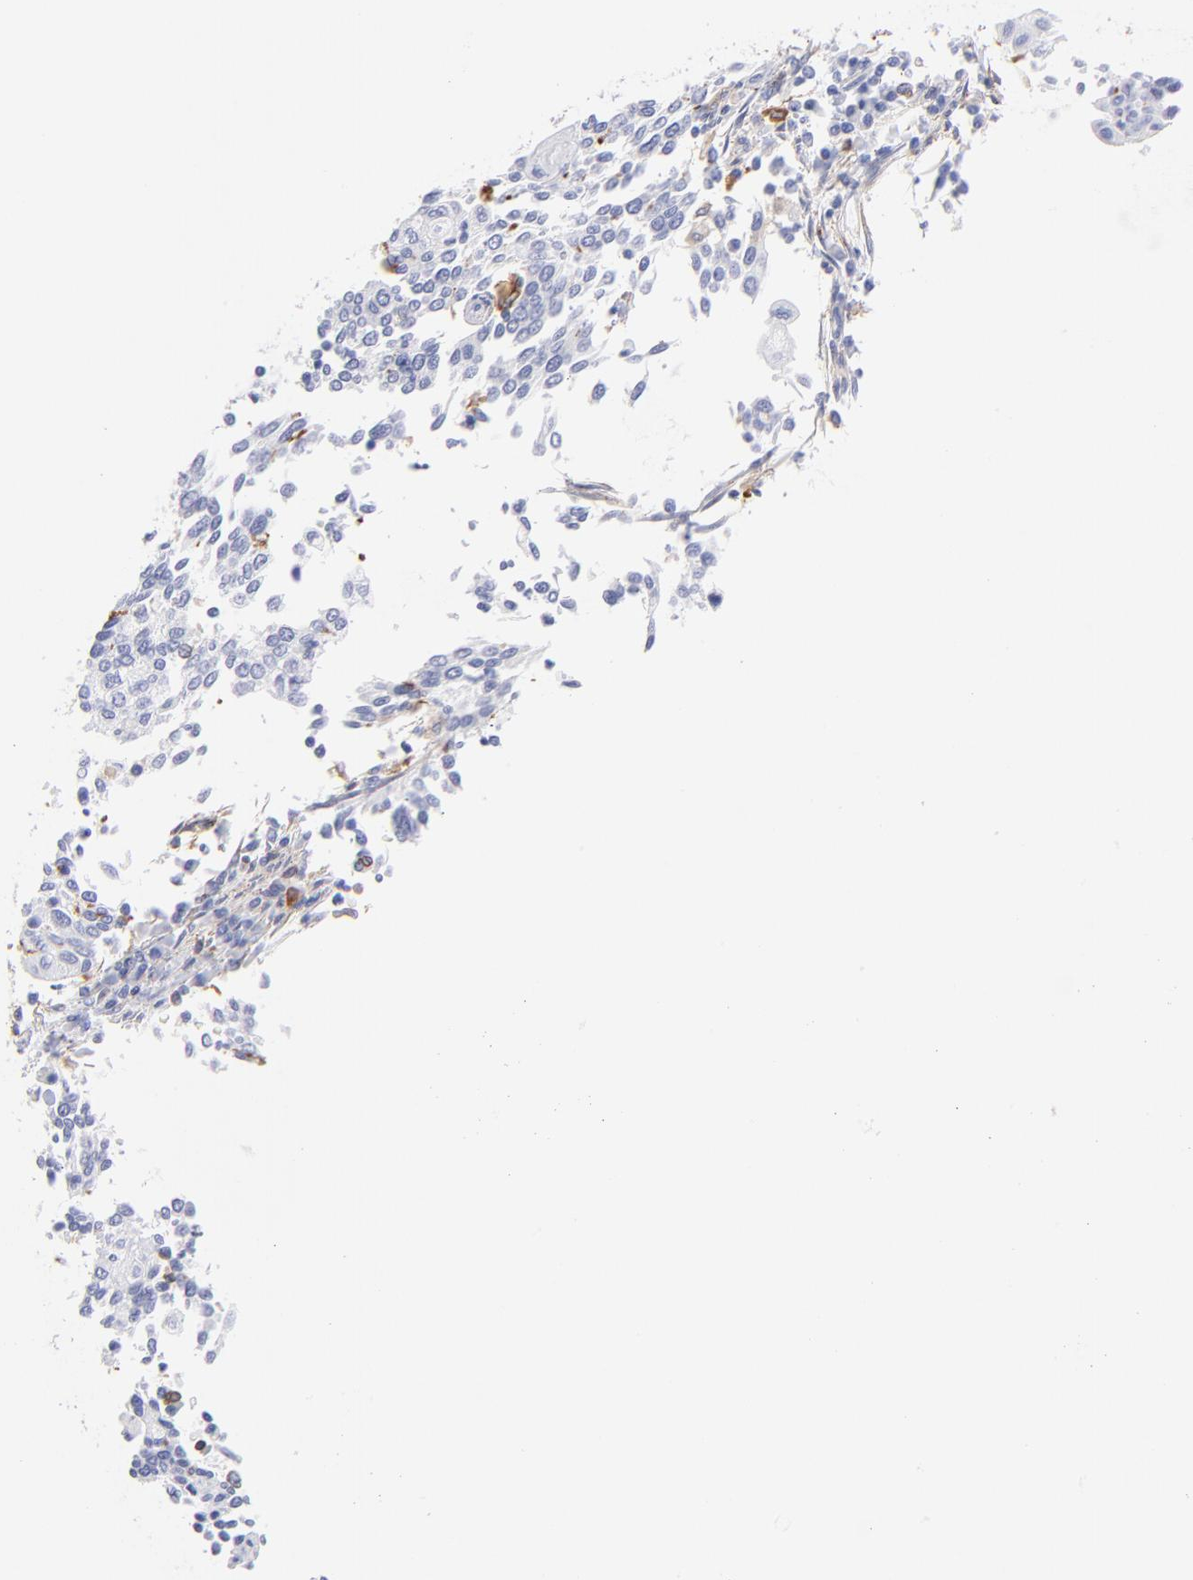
{"staining": {"intensity": "negative", "quantity": "none", "location": "none"}, "tissue": "cervical cancer", "cell_type": "Tumor cells", "image_type": "cancer", "snomed": [{"axis": "morphology", "description": "Squamous cell carcinoma, NOS"}, {"axis": "topography", "description": "Cervix"}], "caption": "DAB (3,3'-diaminobenzidine) immunohistochemical staining of human cervical cancer demonstrates no significant positivity in tumor cells.", "gene": "PRKCA", "patient": {"sex": "female", "age": 40}}